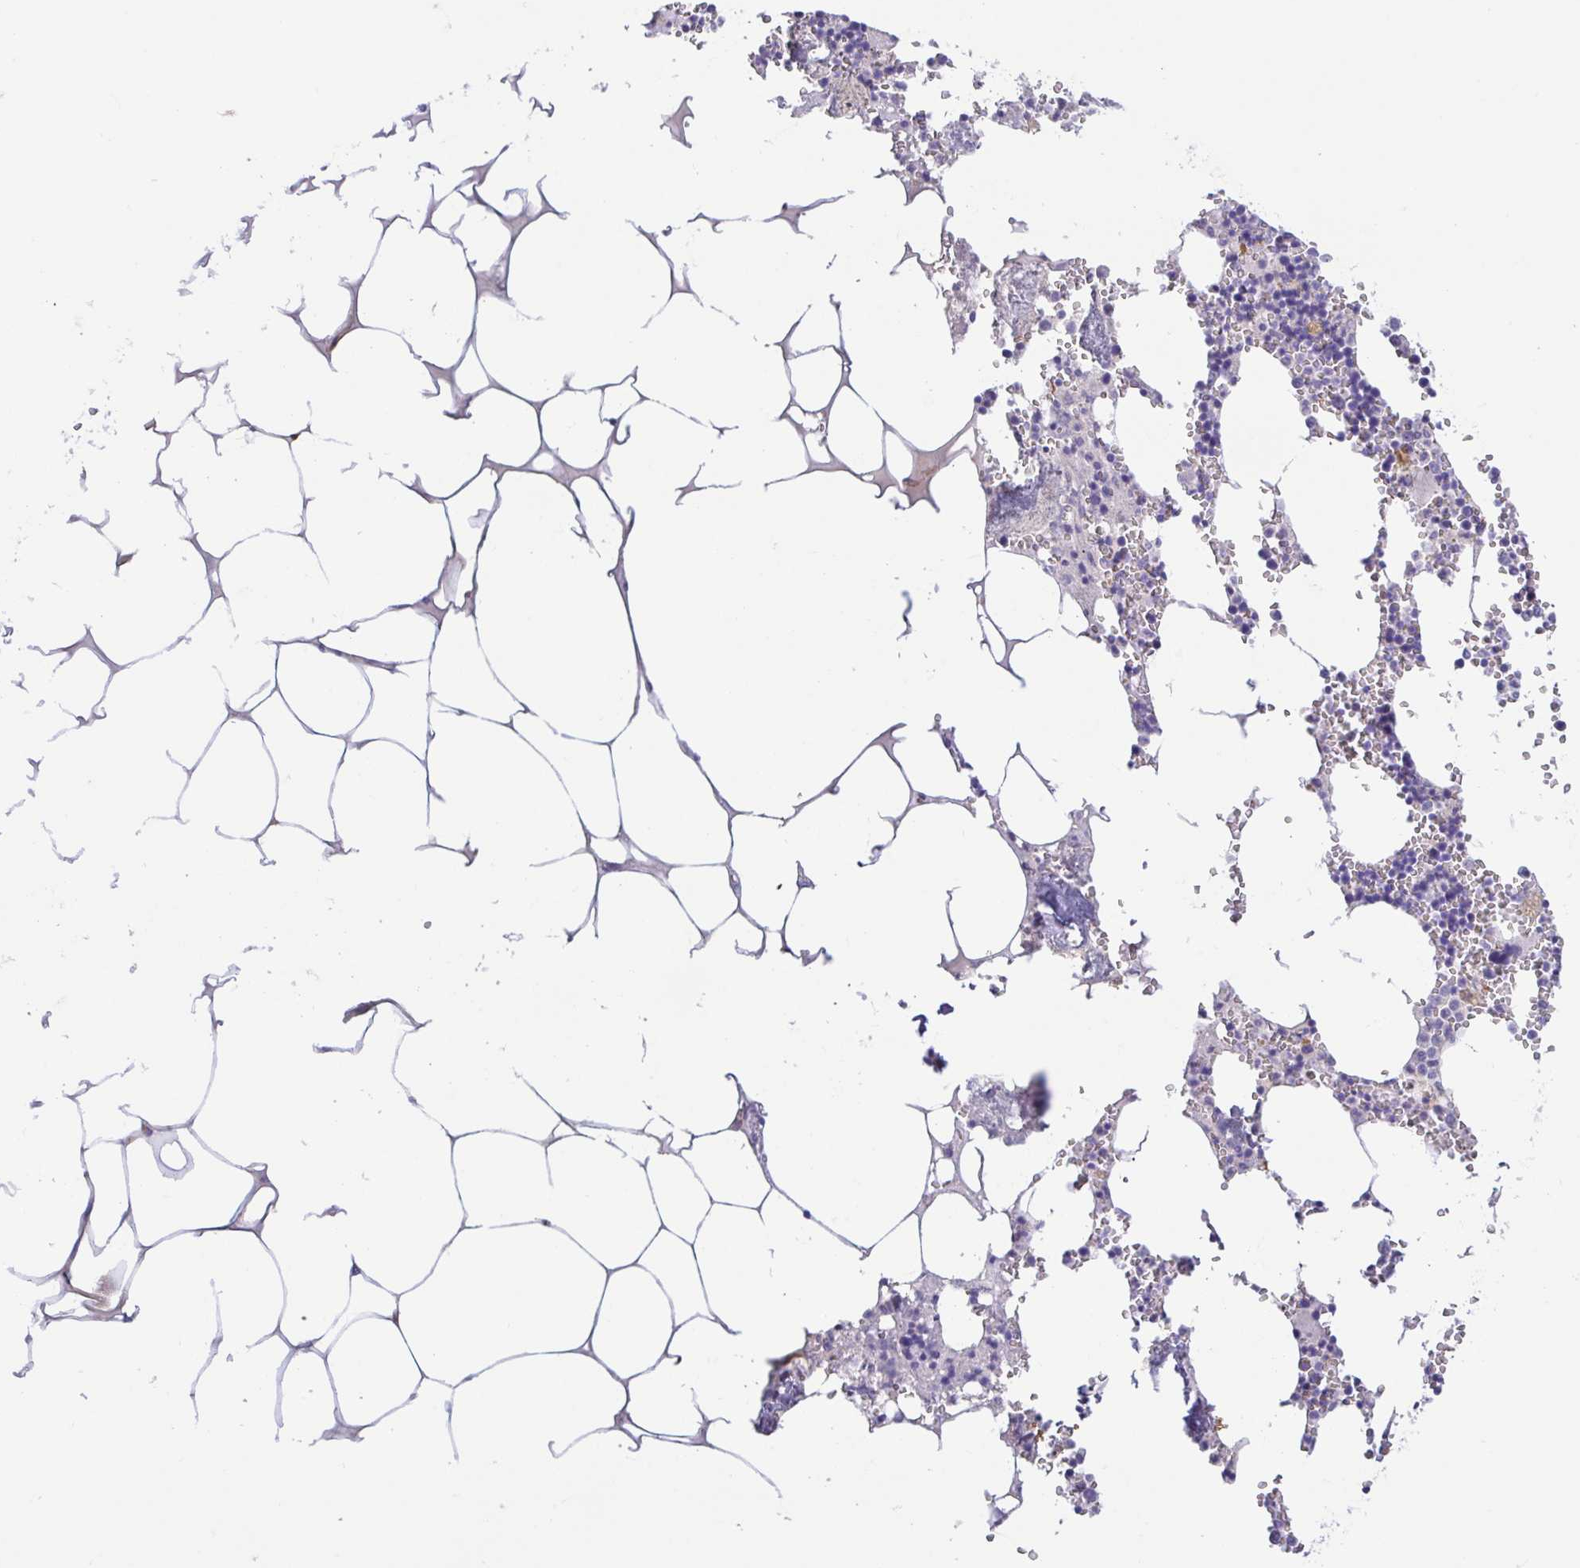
{"staining": {"intensity": "negative", "quantity": "none", "location": "none"}, "tissue": "bone marrow", "cell_type": "Hematopoietic cells", "image_type": "normal", "snomed": [{"axis": "morphology", "description": "Normal tissue, NOS"}, {"axis": "topography", "description": "Bone marrow"}], "caption": "An immunohistochemistry (IHC) photomicrograph of normal bone marrow is shown. There is no staining in hematopoietic cells of bone marrow. (Immunohistochemistry (ihc), brightfield microscopy, high magnification).", "gene": "FABP3", "patient": {"sex": "male", "age": 54}}